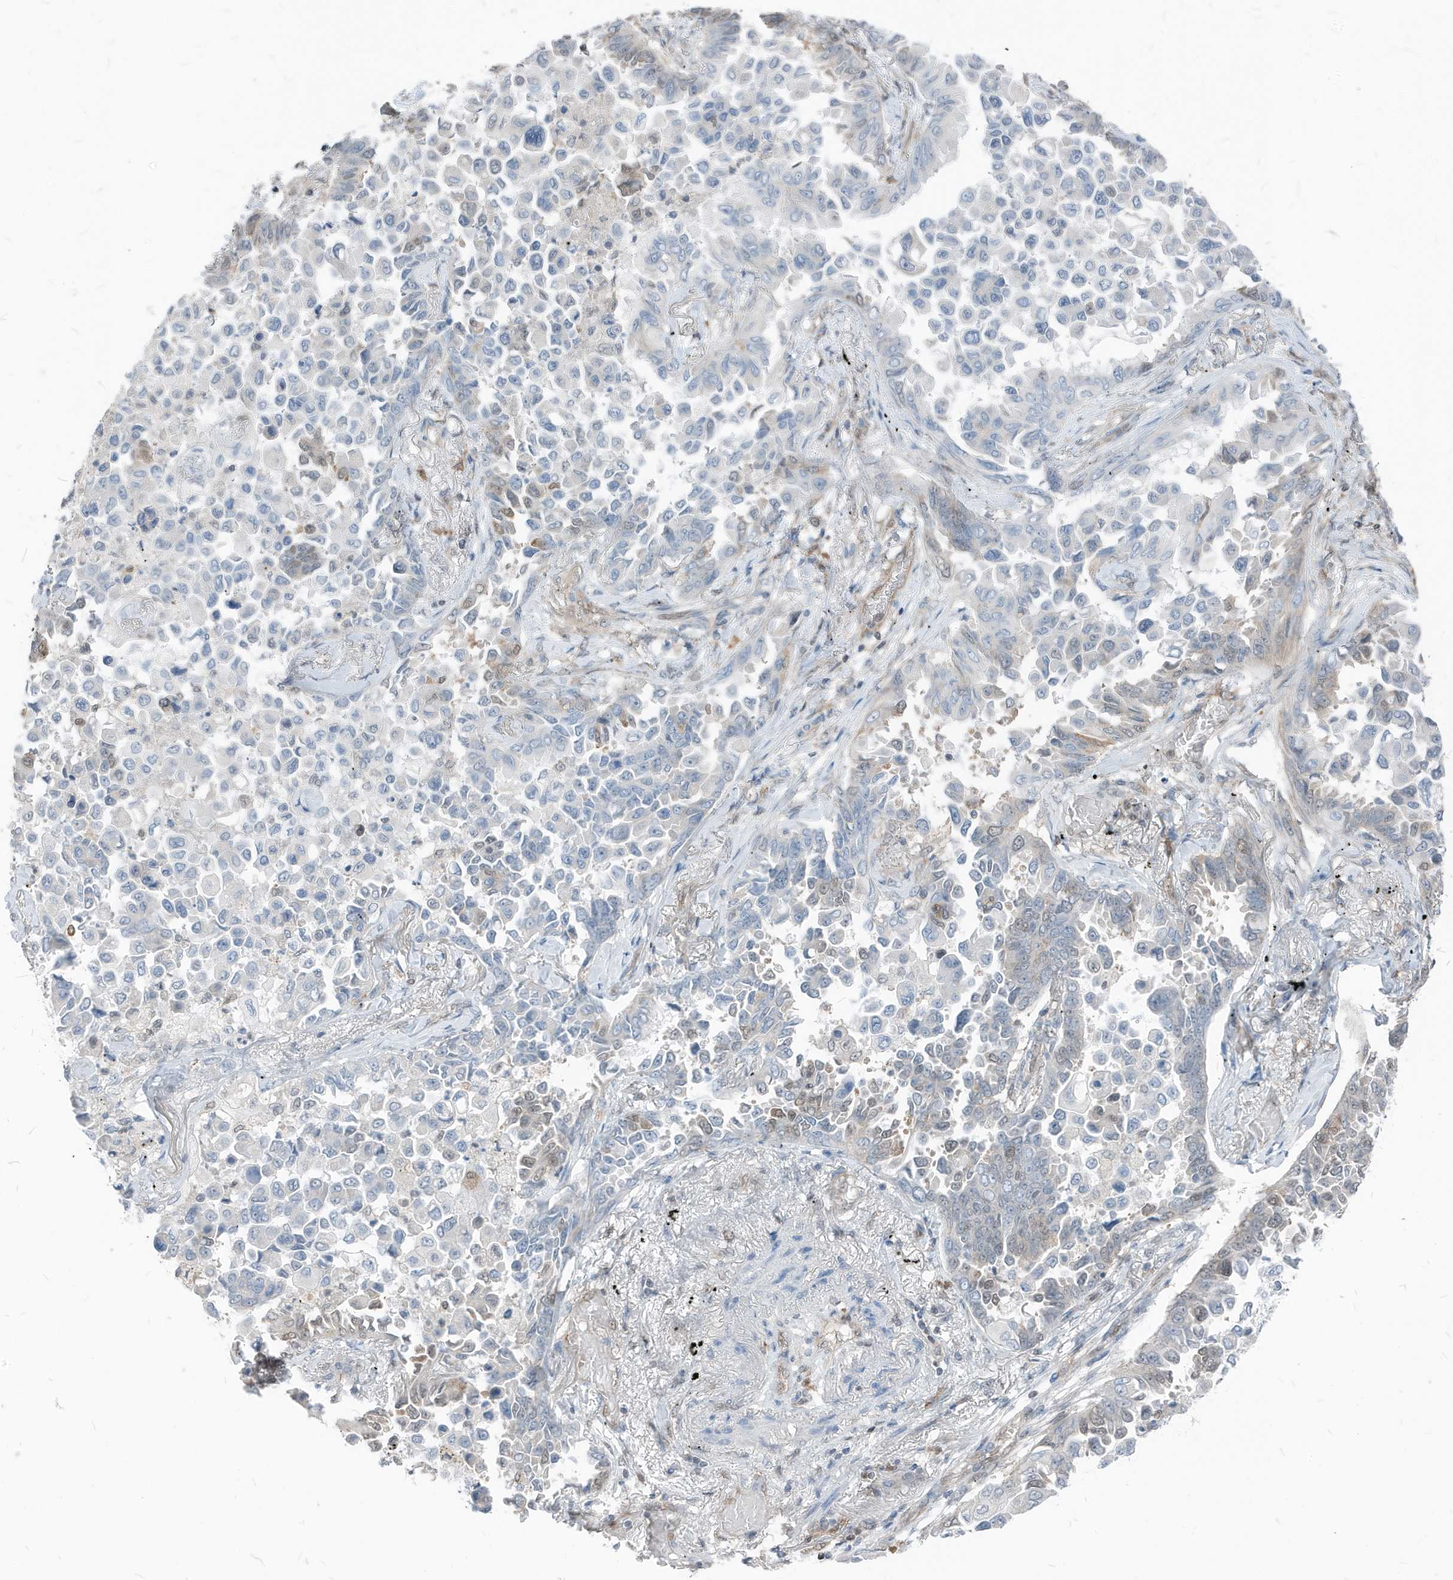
{"staining": {"intensity": "weak", "quantity": "<25%", "location": "nuclear"}, "tissue": "lung cancer", "cell_type": "Tumor cells", "image_type": "cancer", "snomed": [{"axis": "morphology", "description": "Adenocarcinoma, NOS"}, {"axis": "topography", "description": "Lung"}], "caption": "Immunohistochemistry of human lung cancer shows no positivity in tumor cells.", "gene": "NCOA7", "patient": {"sex": "female", "age": 67}}